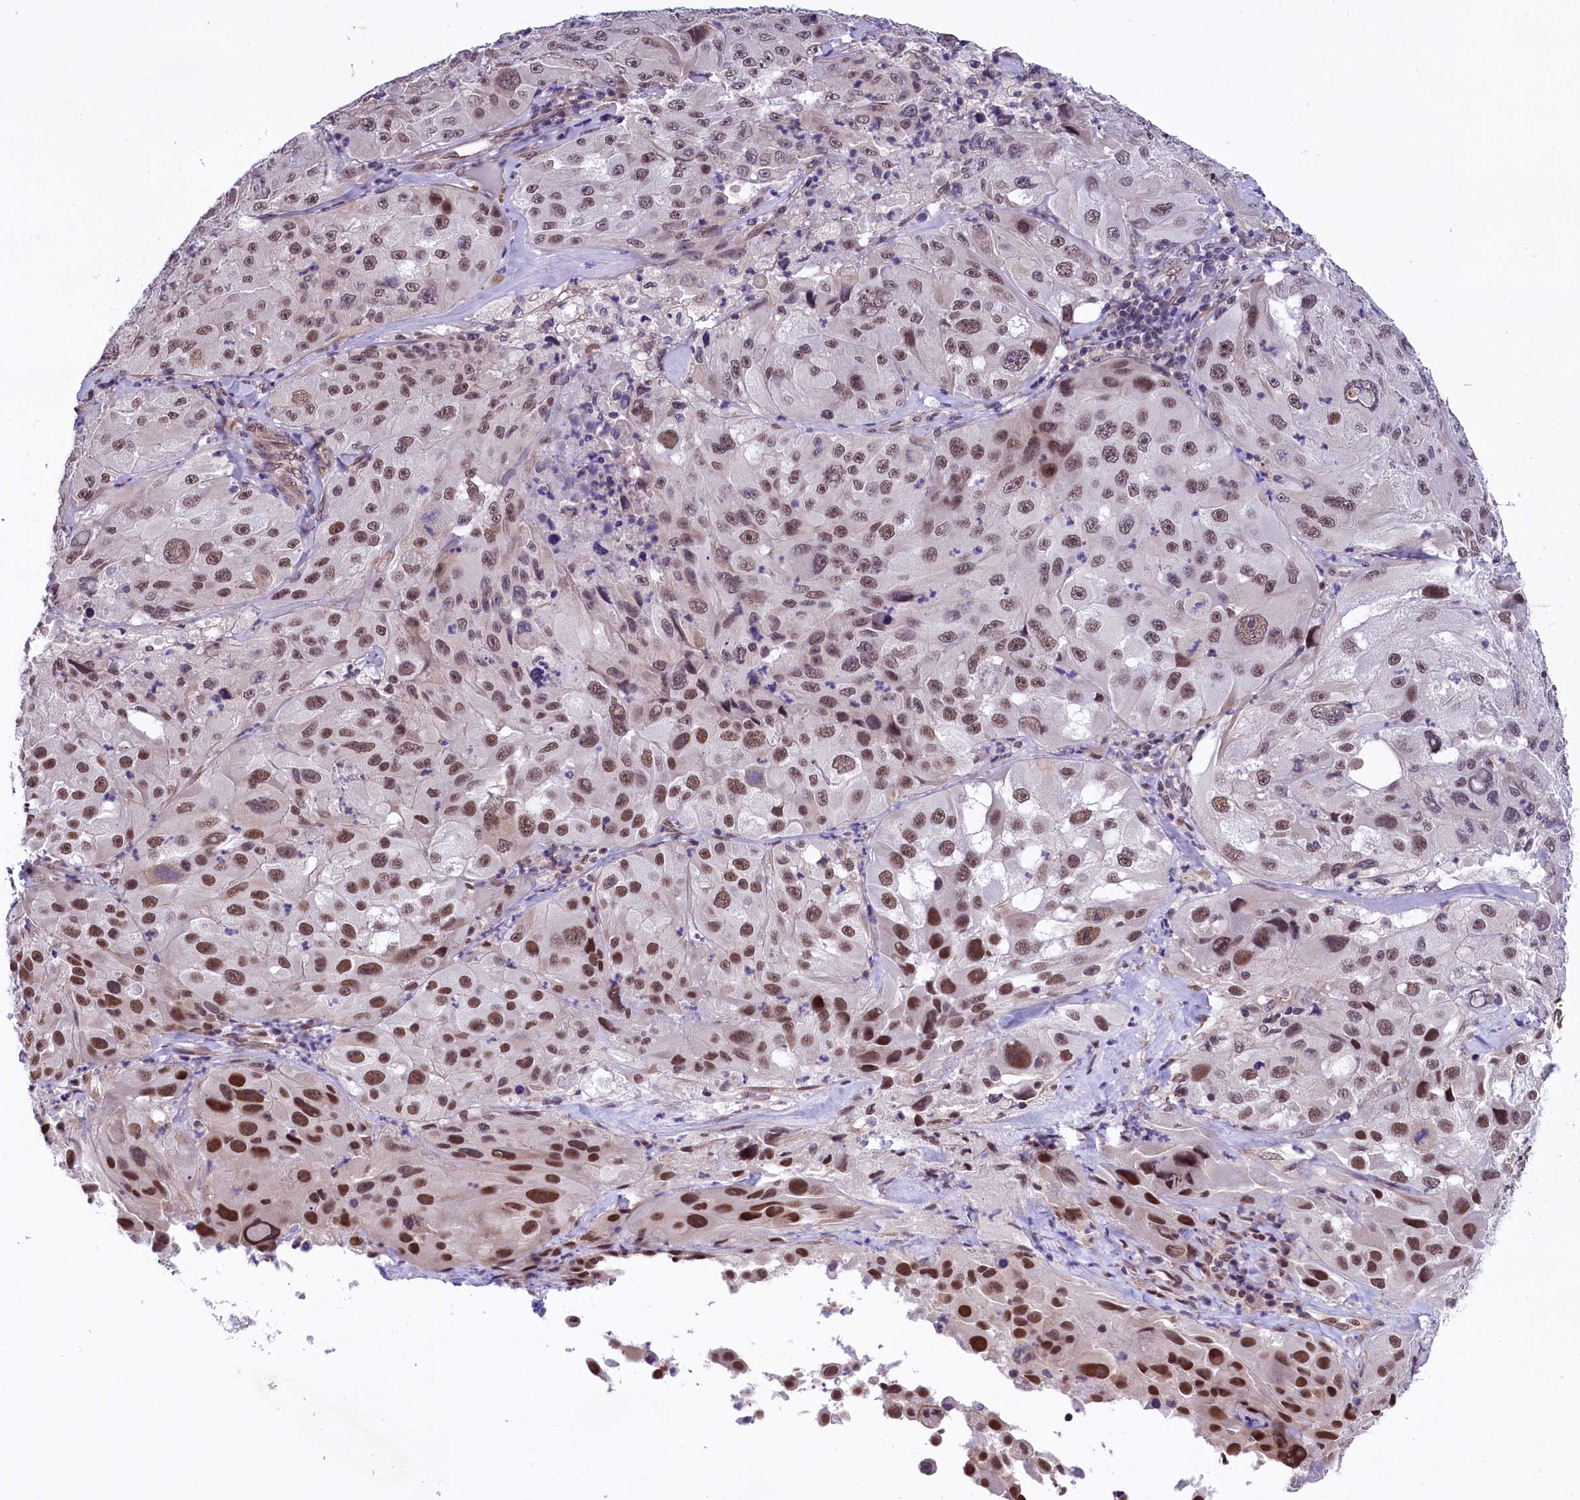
{"staining": {"intensity": "strong", "quantity": ">75%", "location": "nuclear"}, "tissue": "melanoma", "cell_type": "Tumor cells", "image_type": "cancer", "snomed": [{"axis": "morphology", "description": "Malignant melanoma, Metastatic site"}, {"axis": "topography", "description": "Lymph node"}], "caption": "Melanoma stained with DAB (3,3'-diaminobenzidine) immunohistochemistry displays high levels of strong nuclear expression in approximately >75% of tumor cells.", "gene": "ZC3H4", "patient": {"sex": "male", "age": 62}}